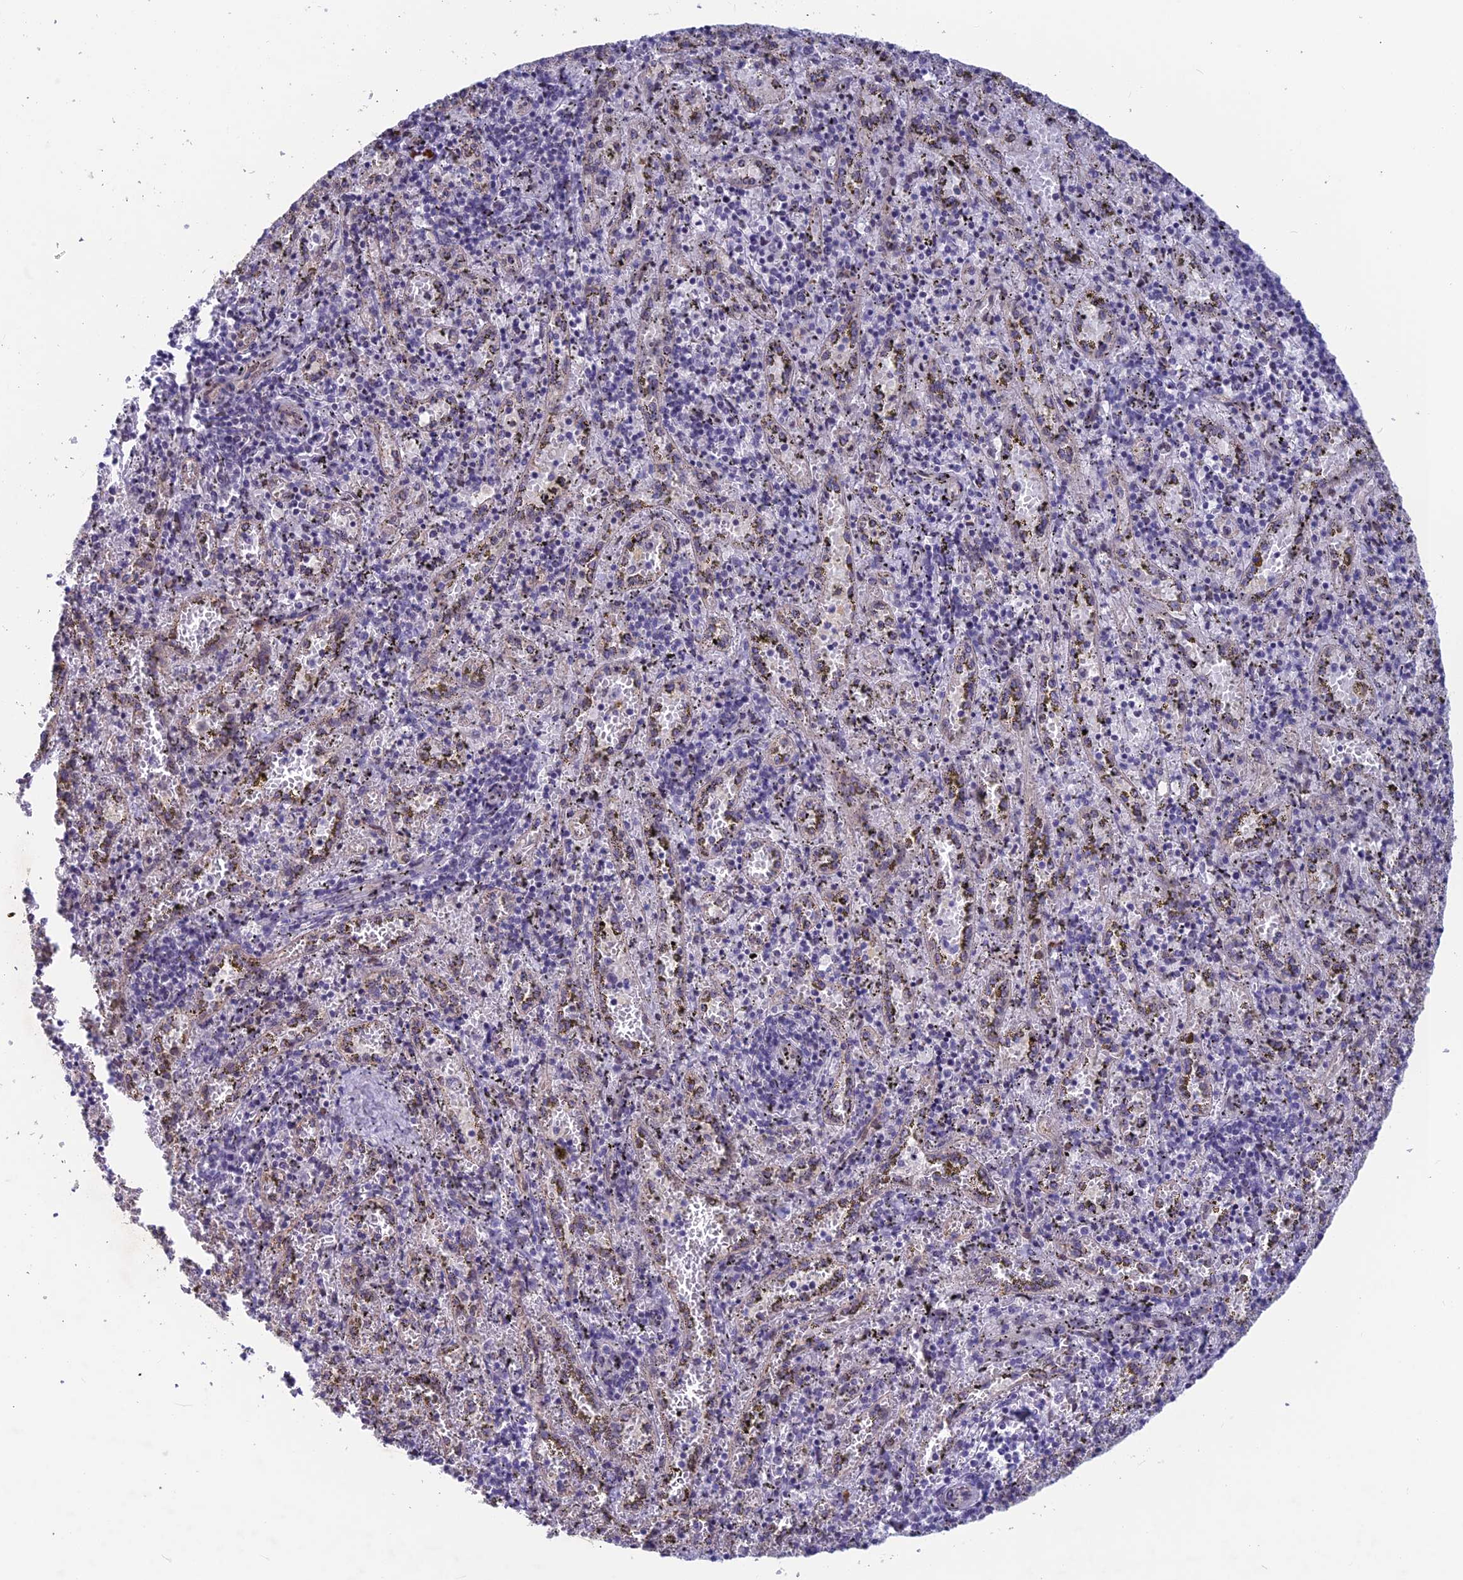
{"staining": {"intensity": "negative", "quantity": "none", "location": "none"}, "tissue": "spleen", "cell_type": "Cells in red pulp", "image_type": "normal", "snomed": [{"axis": "morphology", "description": "Normal tissue, NOS"}, {"axis": "topography", "description": "Spleen"}], "caption": "Immunohistochemistry micrograph of normal spleen stained for a protein (brown), which exhibits no positivity in cells in red pulp. Brightfield microscopy of IHC stained with DAB (brown) and hematoxylin (blue), captured at high magnification.", "gene": "FKBPL", "patient": {"sex": "male", "age": 11}}